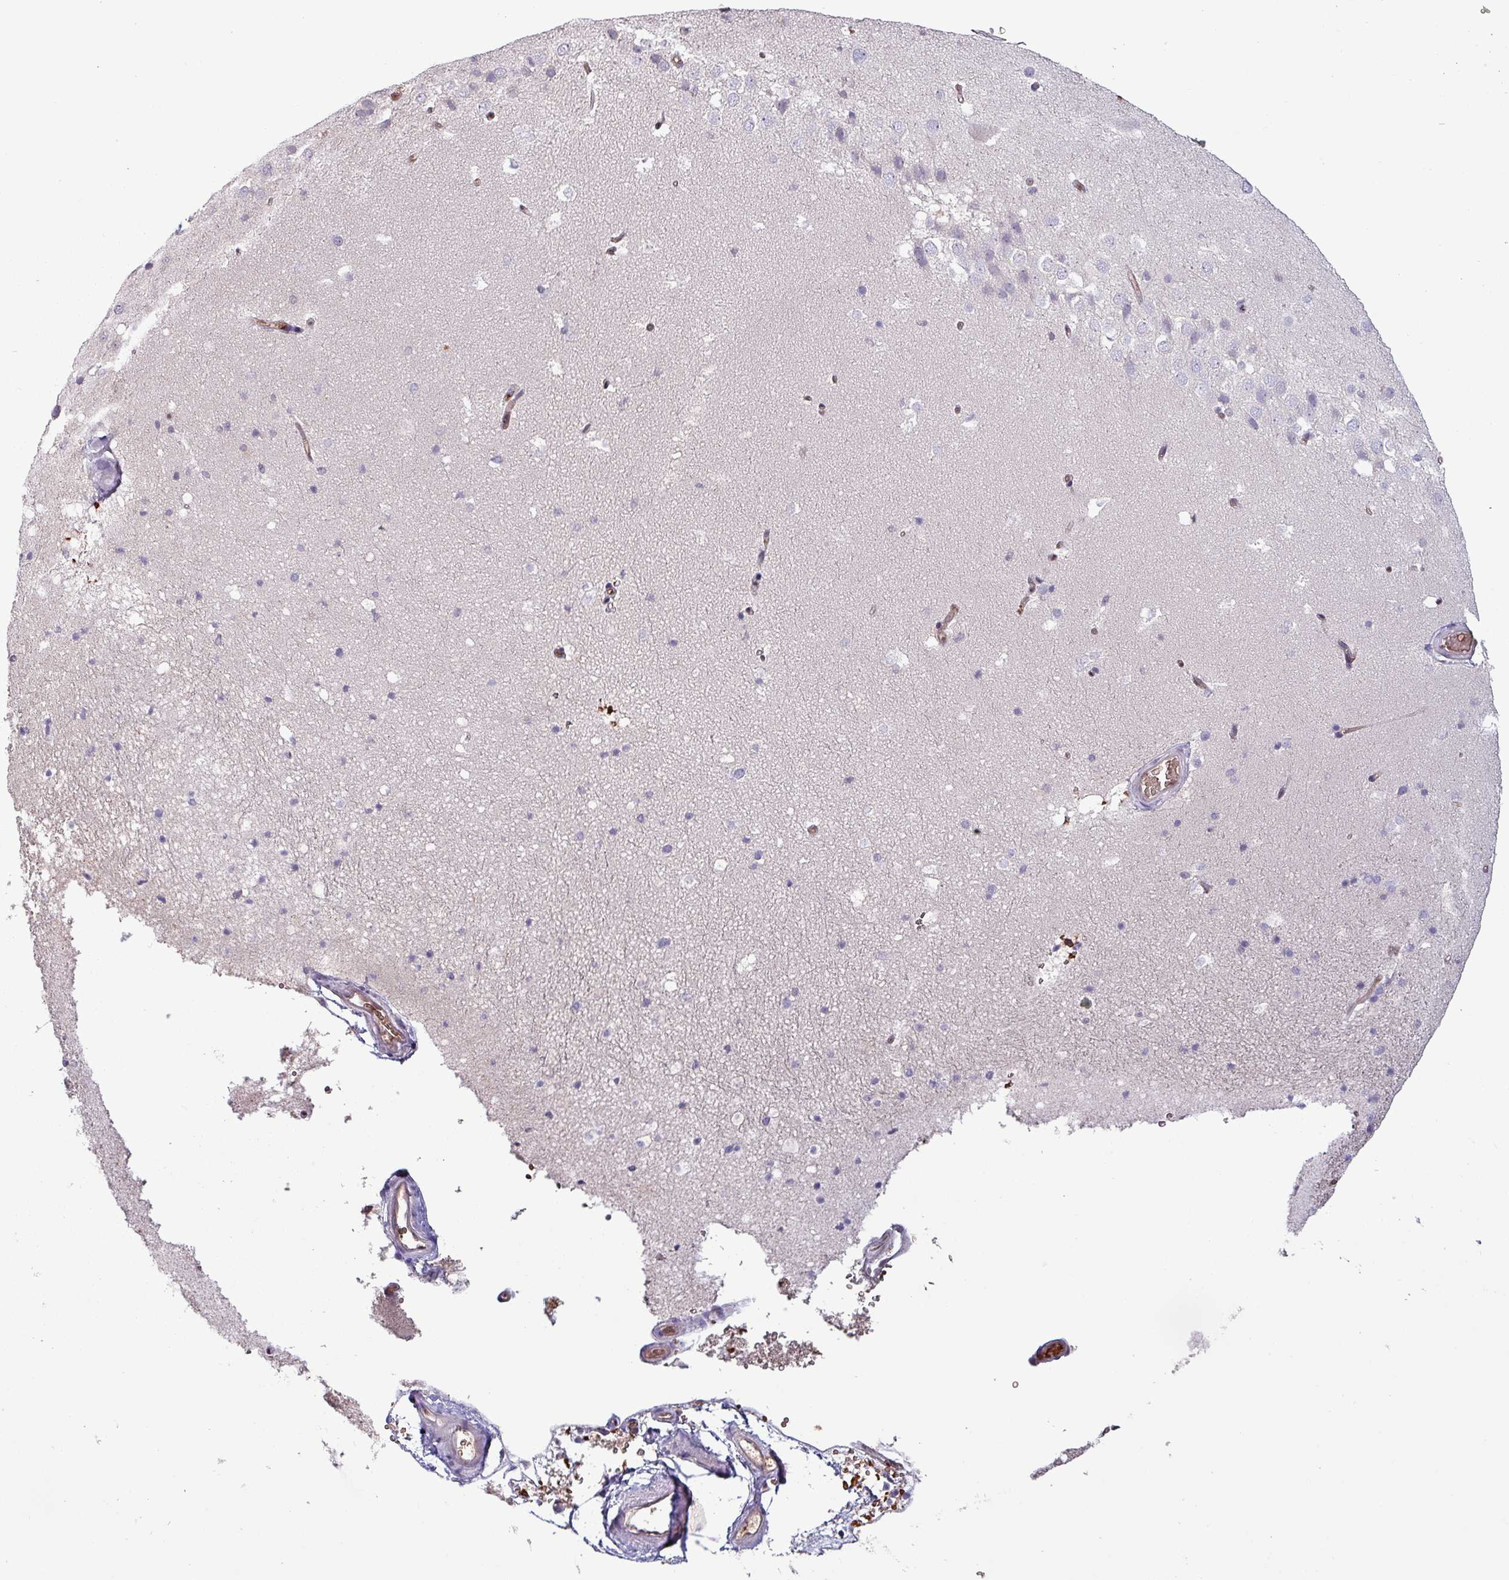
{"staining": {"intensity": "negative", "quantity": "none", "location": "none"}, "tissue": "hippocampus", "cell_type": "Glial cells", "image_type": "normal", "snomed": [{"axis": "morphology", "description": "Normal tissue, NOS"}, {"axis": "topography", "description": "Hippocampus"}], "caption": "An immunohistochemistry (IHC) photomicrograph of unremarkable hippocampus is shown. There is no staining in glial cells of hippocampus. (Stains: DAB (3,3'-diaminobenzidine) immunohistochemistry with hematoxylin counter stain, Microscopy: brightfield microscopy at high magnification).", "gene": "PSMB8", "patient": {"sex": "male", "age": 37}}